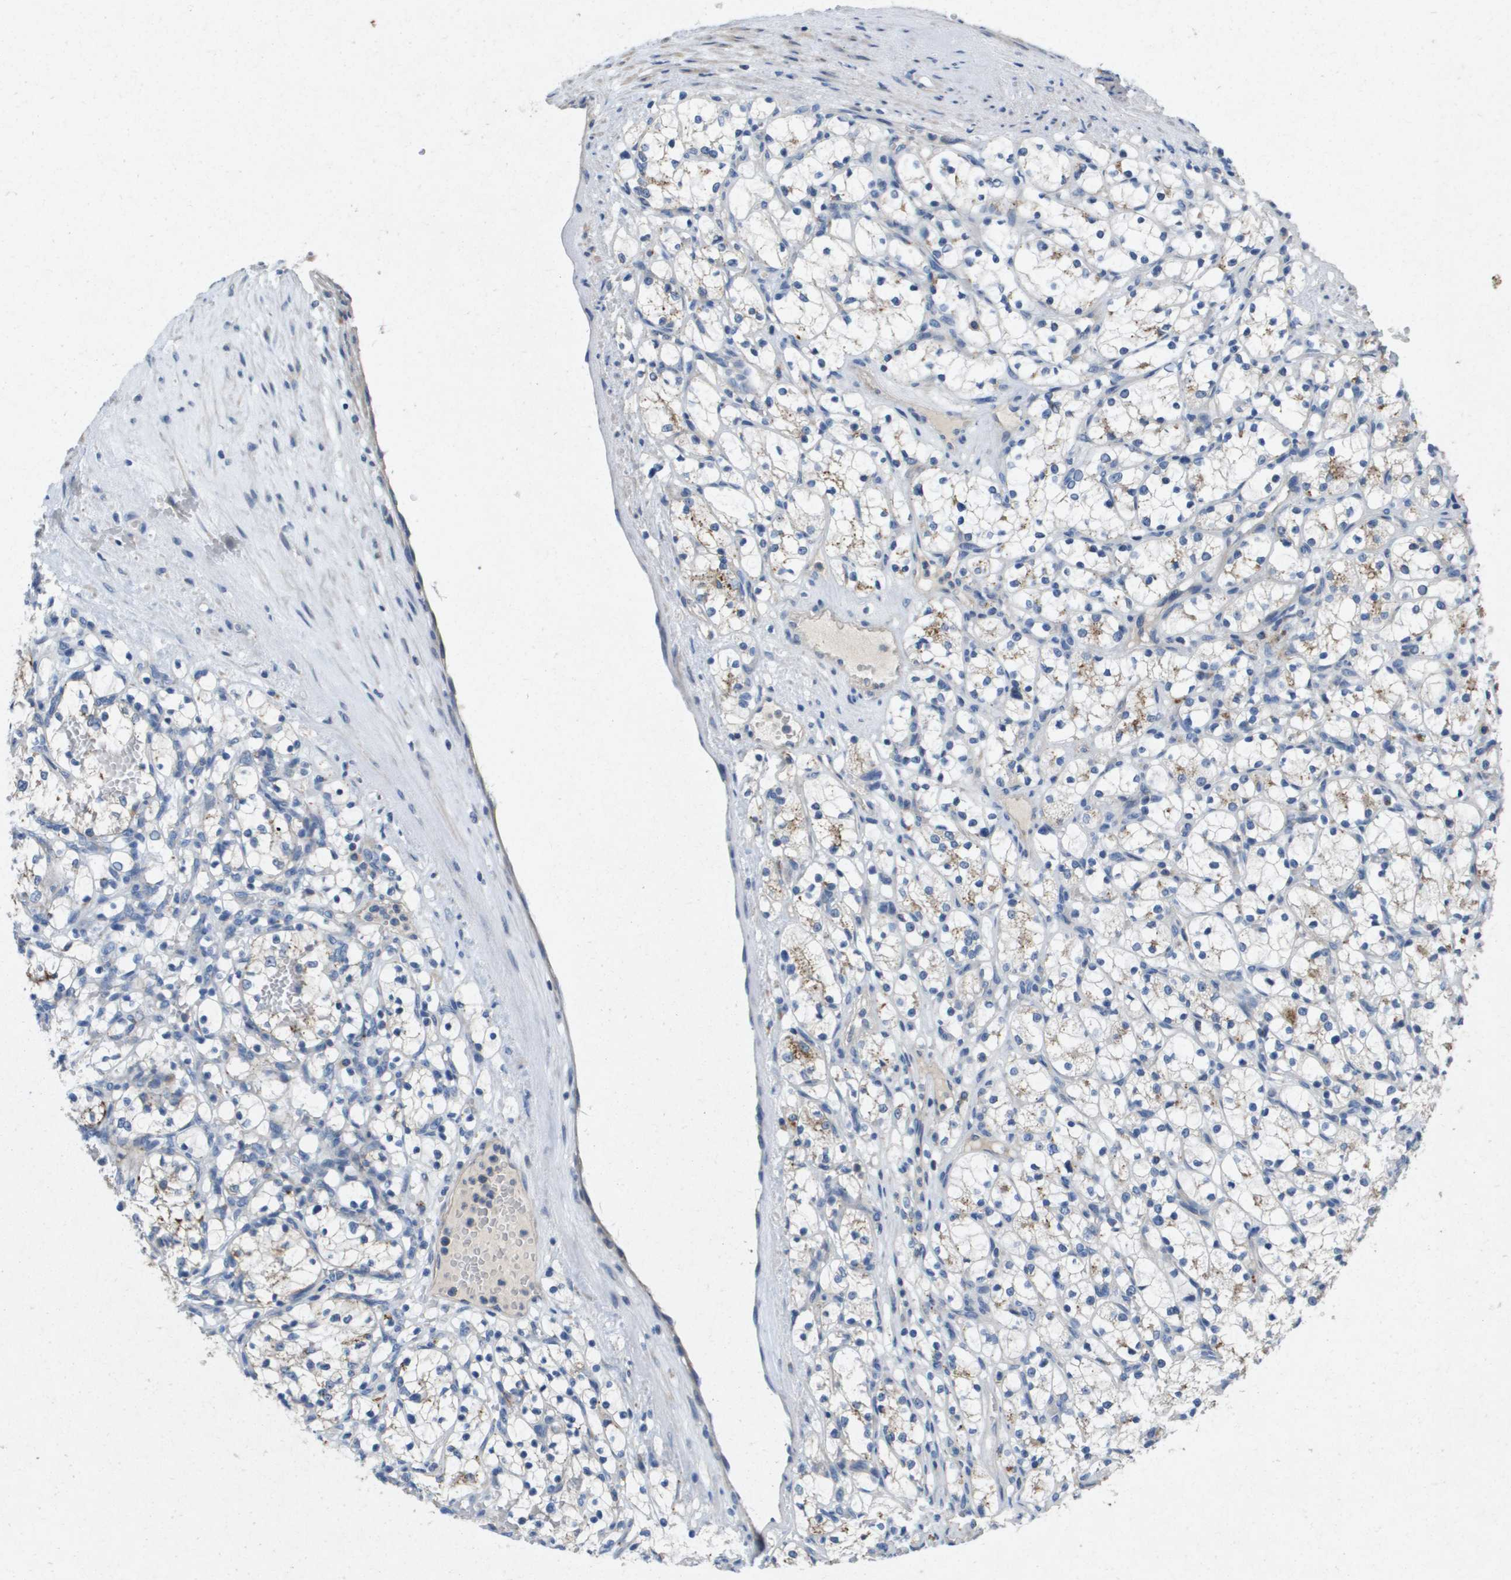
{"staining": {"intensity": "negative", "quantity": "none", "location": "none"}, "tissue": "renal cancer", "cell_type": "Tumor cells", "image_type": "cancer", "snomed": [{"axis": "morphology", "description": "Adenocarcinoma, NOS"}, {"axis": "topography", "description": "Kidney"}], "caption": "A high-resolution photomicrograph shows immunohistochemistry (IHC) staining of renal adenocarcinoma, which displays no significant positivity in tumor cells.", "gene": "B3GNT5", "patient": {"sex": "female", "age": 69}}